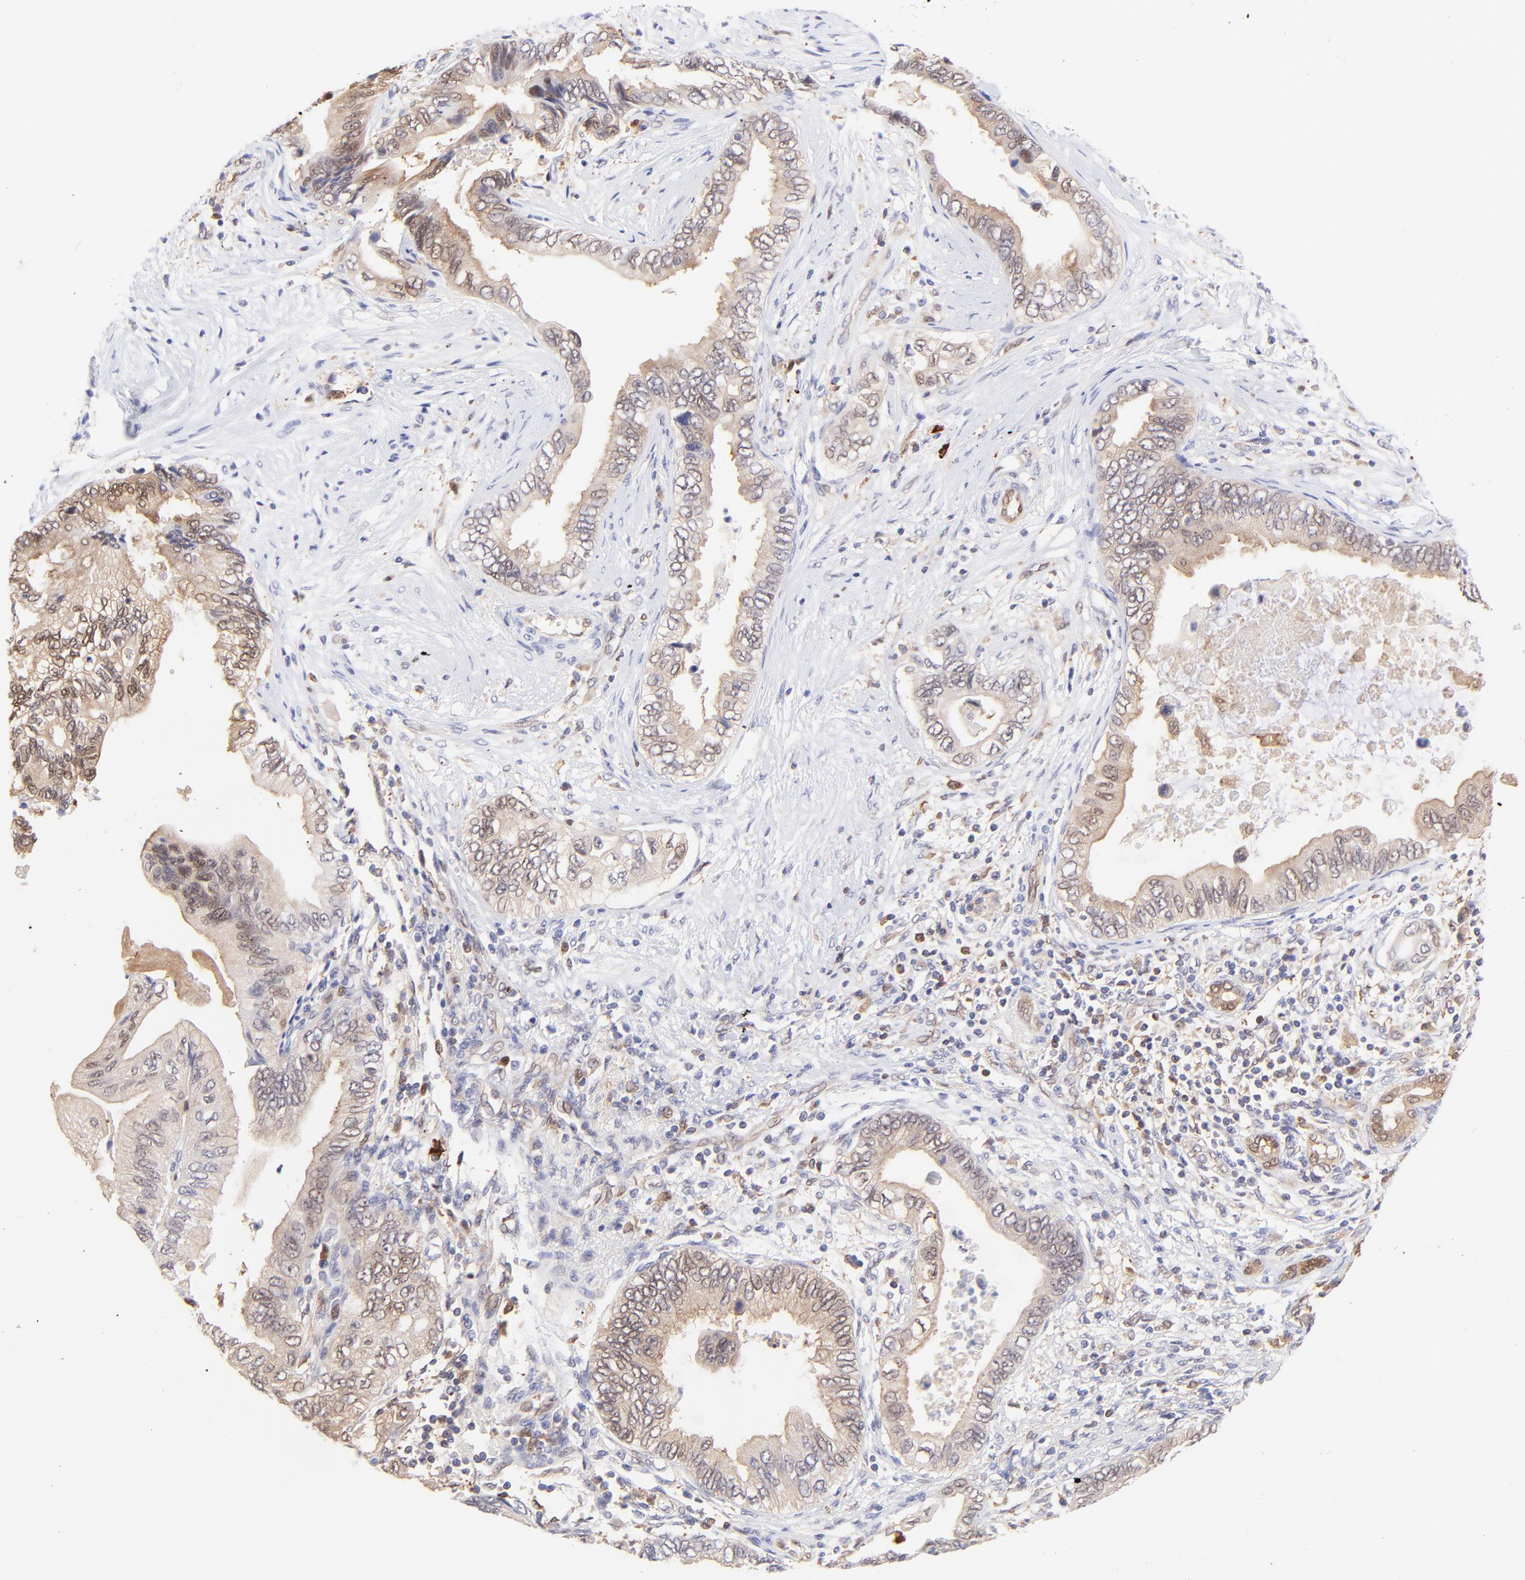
{"staining": {"intensity": "weak", "quantity": "<25%", "location": "cytoplasmic/membranous,nuclear"}, "tissue": "pancreatic cancer", "cell_type": "Tumor cells", "image_type": "cancer", "snomed": [{"axis": "morphology", "description": "Adenocarcinoma, NOS"}, {"axis": "topography", "description": "Pancreas"}], "caption": "This is an immunohistochemistry histopathology image of pancreatic adenocarcinoma. There is no positivity in tumor cells.", "gene": "HYAL1", "patient": {"sex": "female", "age": 66}}